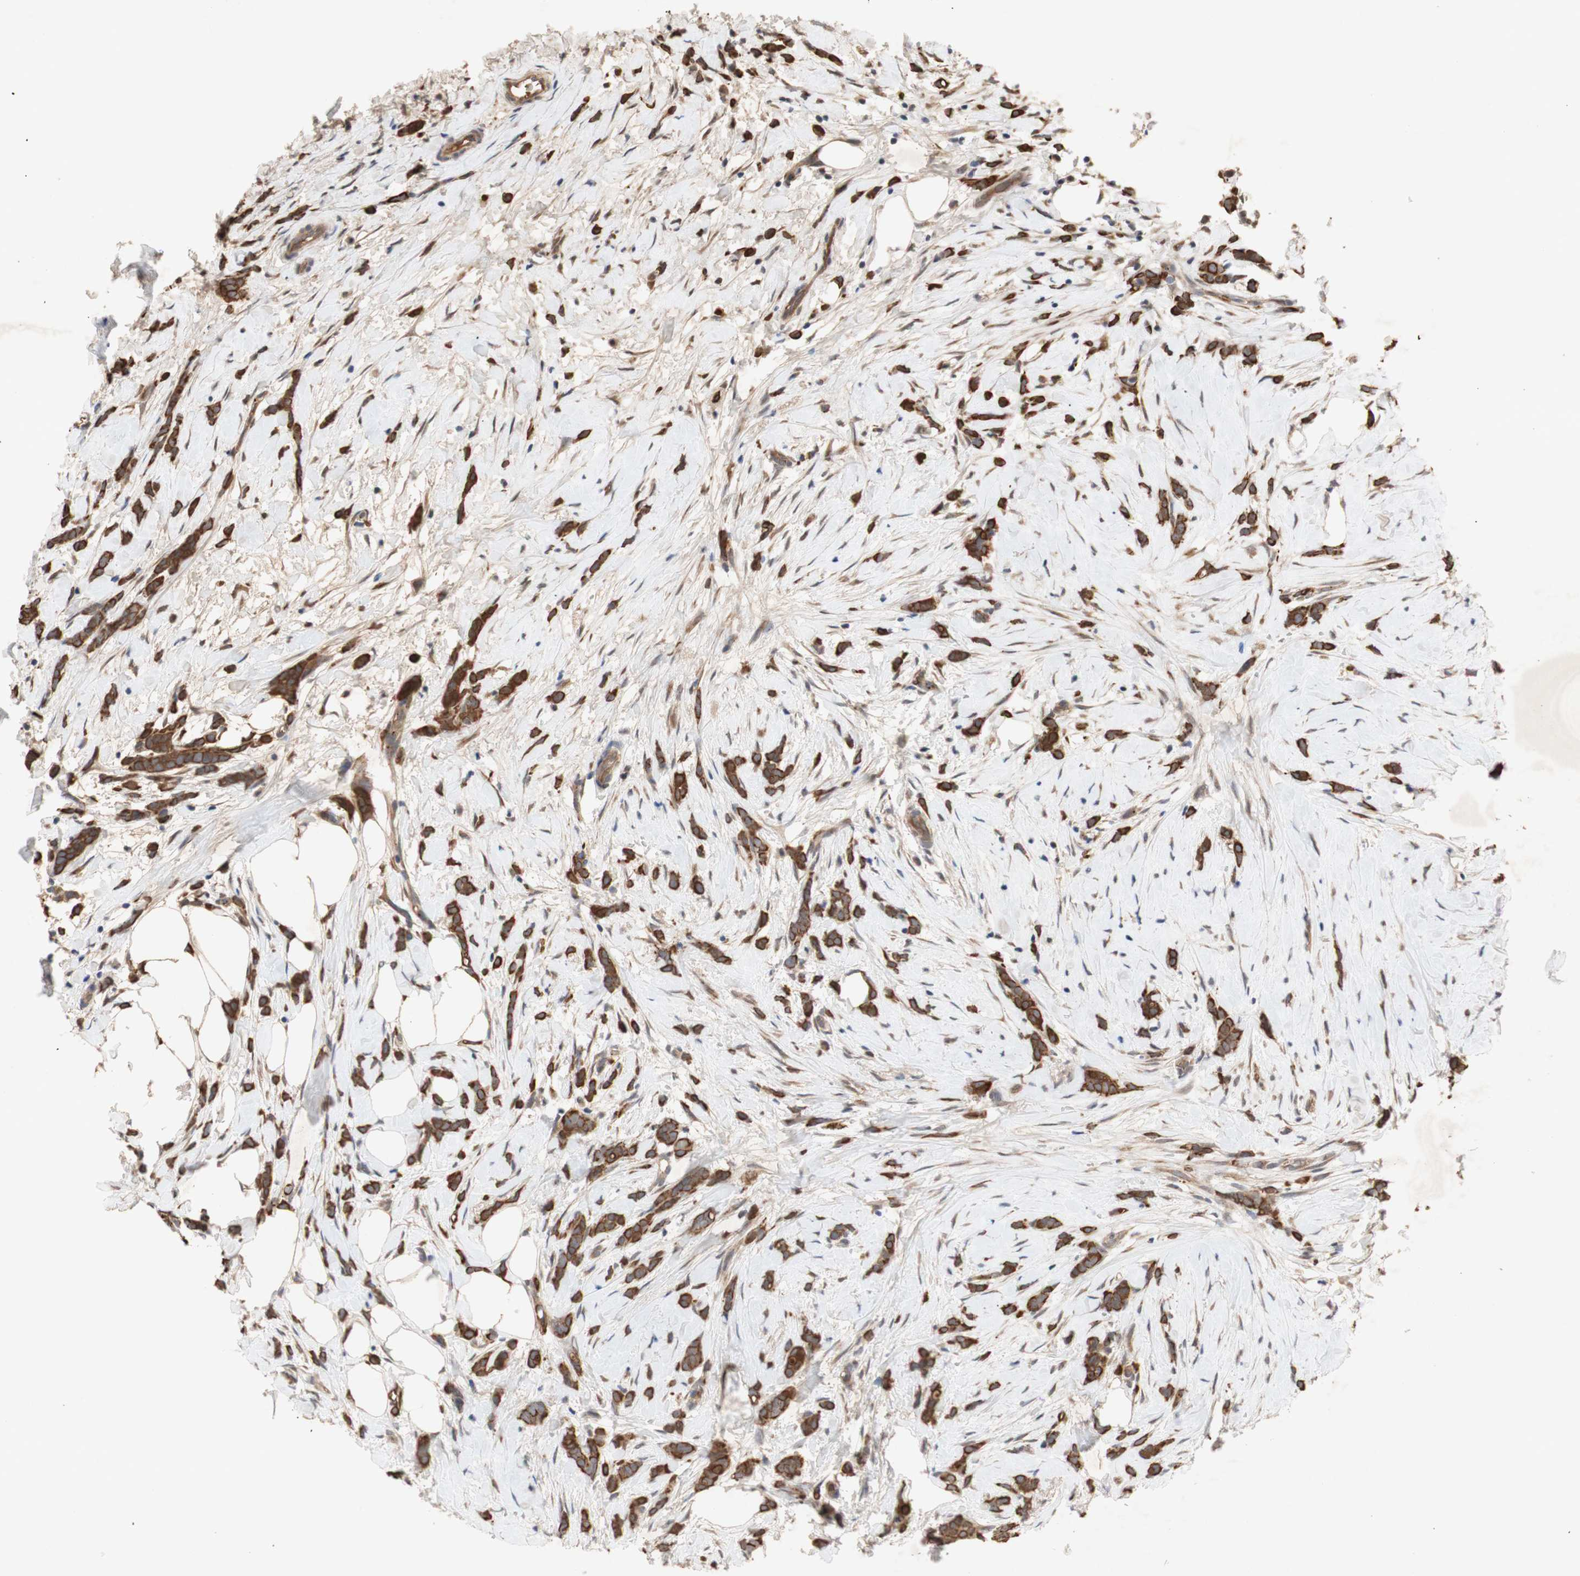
{"staining": {"intensity": "strong", "quantity": ">75%", "location": "cytoplasmic/membranous"}, "tissue": "breast cancer", "cell_type": "Tumor cells", "image_type": "cancer", "snomed": [{"axis": "morphology", "description": "Lobular carcinoma, in situ"}, {"axis": "morphology", "description": "Lobular carcinoma"}, {"axis": "topography", "description": "Breast"}], "caption": "There is high levels of strong cytoplasmic/membranous expression in tumor cells of breast lobular carcinoma, as demonstrated by immunohistochemical staining (brown color).", "gene": "PKN1", "patient": {"sex": "female", "age": 41}}